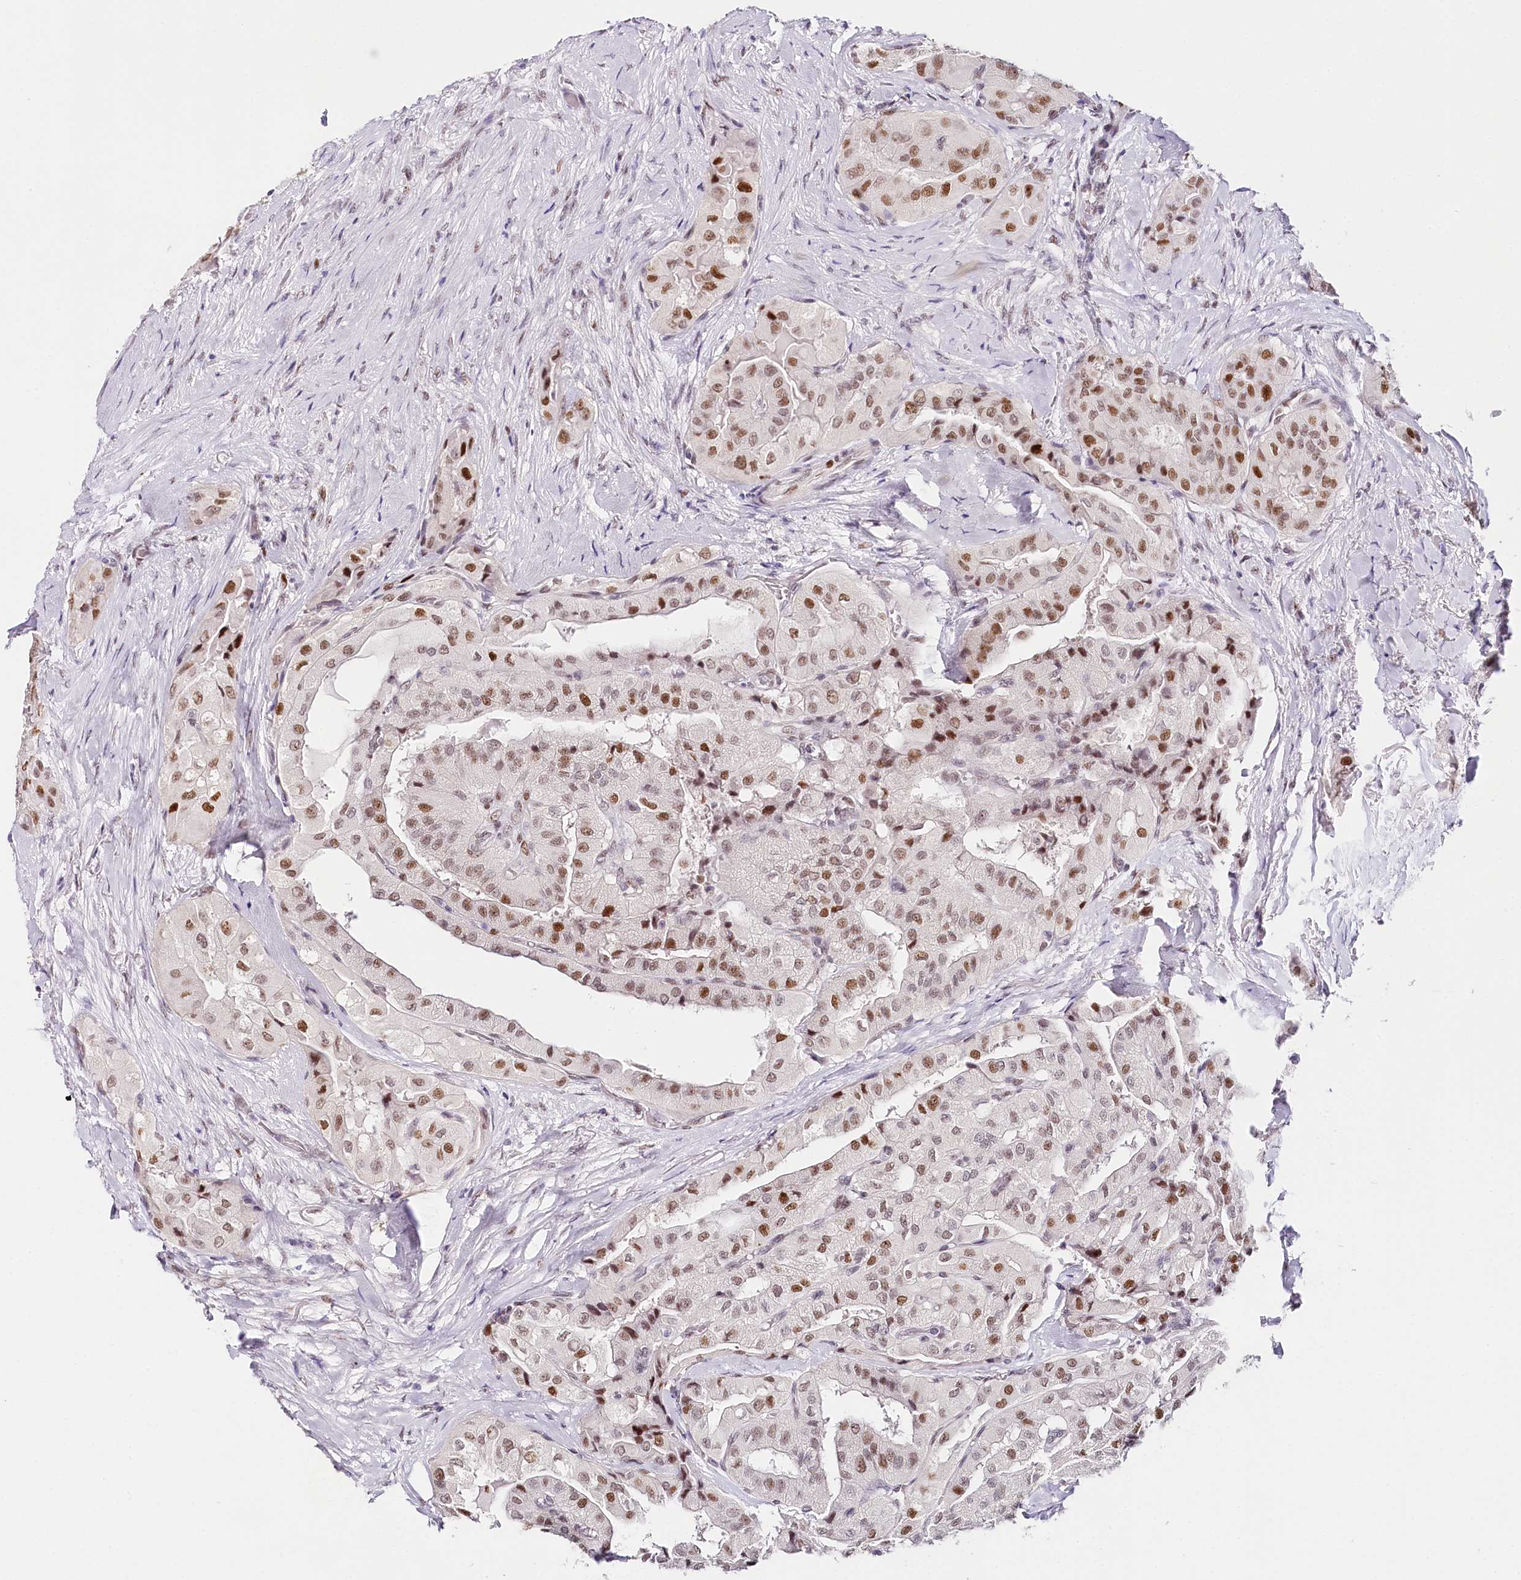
{"staining": {"intensity": "moderate", "quantity": ">75%", "location": "nuclear"}, "tissue": "thyroid cancer", "cell_type": "Tumor cells", "image_type": "cancer", "snomed": [{"axis": "morphology", "description": "Papillary adenocarcinoma, NOS"}, {"axis": "topography", "description": "Thyroid gland"}], "caption": "Human papillary adenocarcinoma (thyroid) stained with a brown dye exhibits moderate nuclear positive expression in approximately >75% of tumor cells.", "gene": "TP53", "patient": {"sex": "female", "age": 59}}